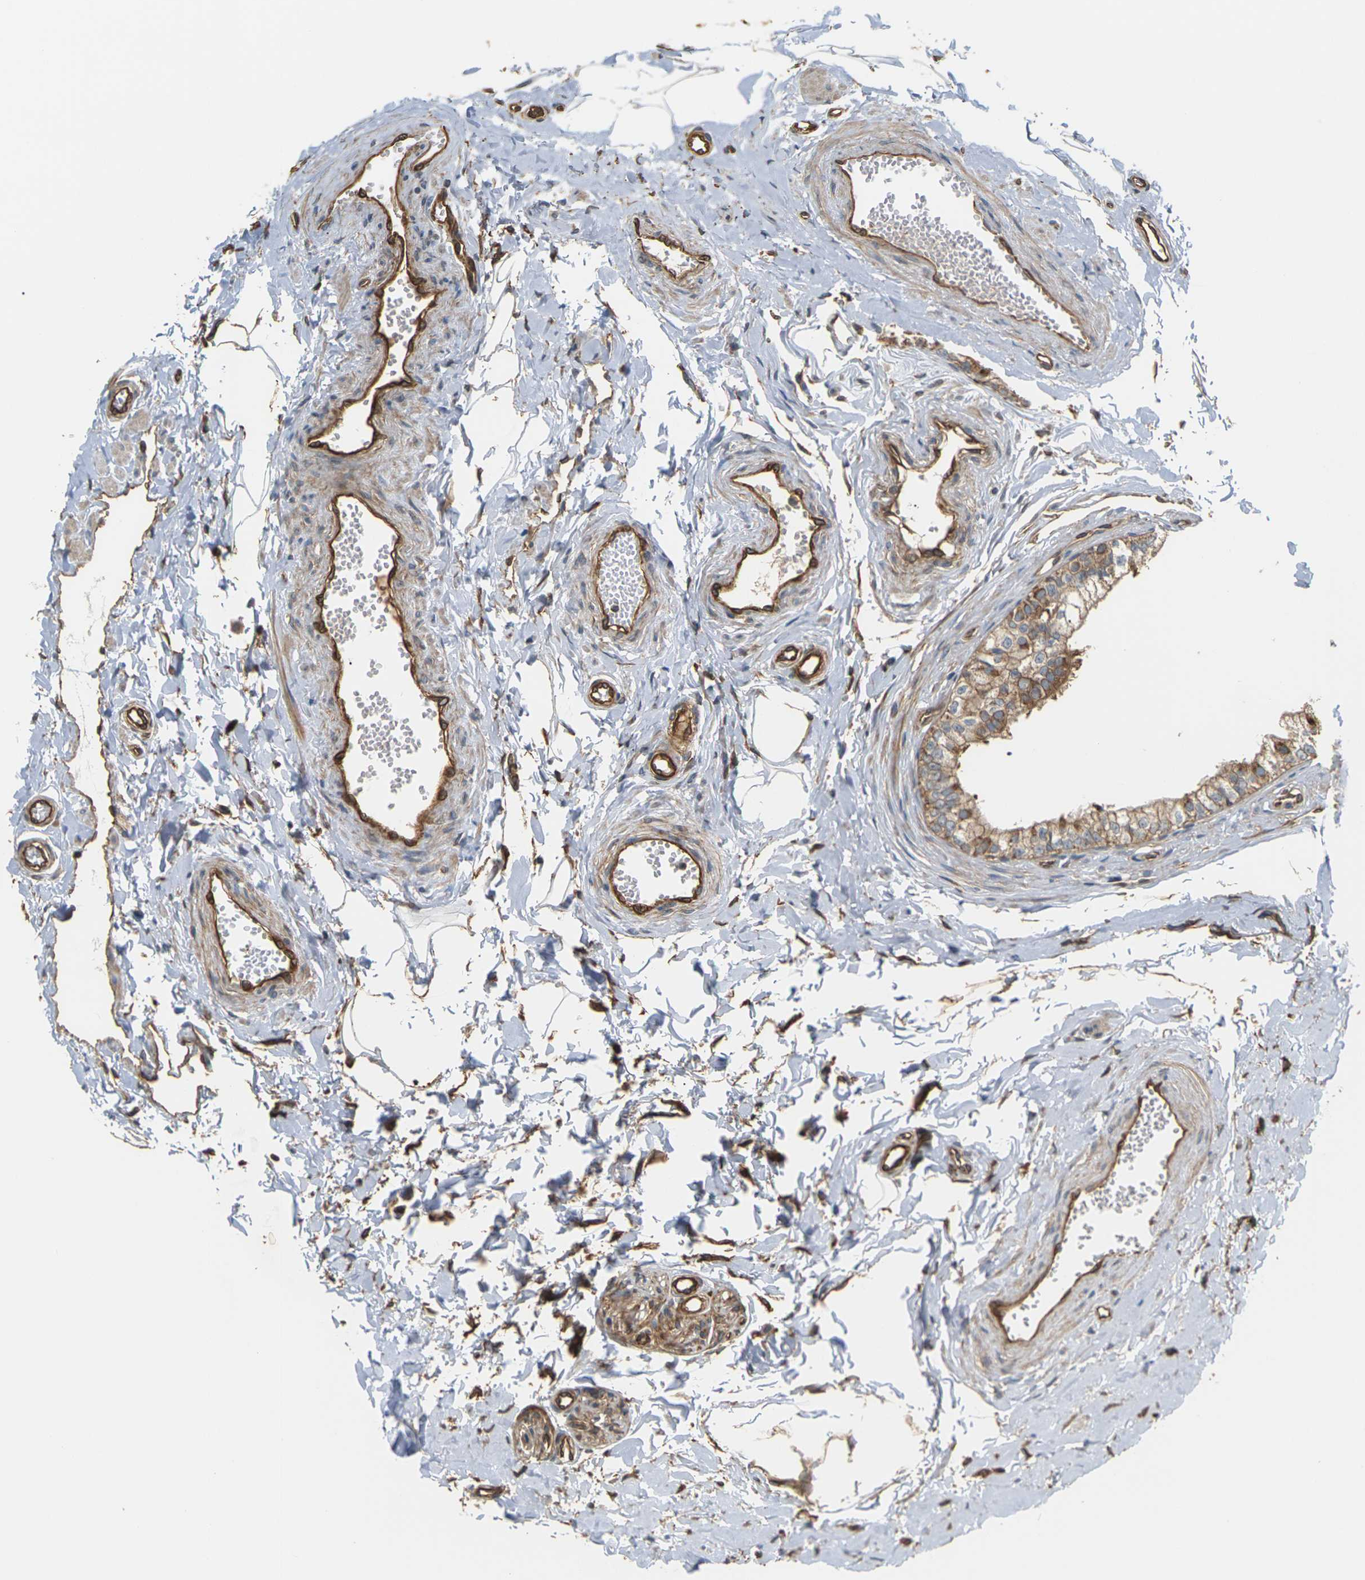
{"staining": {"intensity": "moderate", "quantity": ">75%", "location": "cytoplasmic/membranous"}, "tissue": "epididymis", "cell_type": "Glandular cells", "image_type": "normal", "snomed": [{"axis": "morphology", "description": "Normal tissue, NOS"}, {"axis": "topography", "description": "Epididymis"}], "caption": "Epididymis stained for a protein (brown) exhibits moderate cytoplasmic/membranous positive staining in approximately >75% of glandular cells.", "gene": "PCDHB4", "patient": {"sex": "male", "age": 56}}